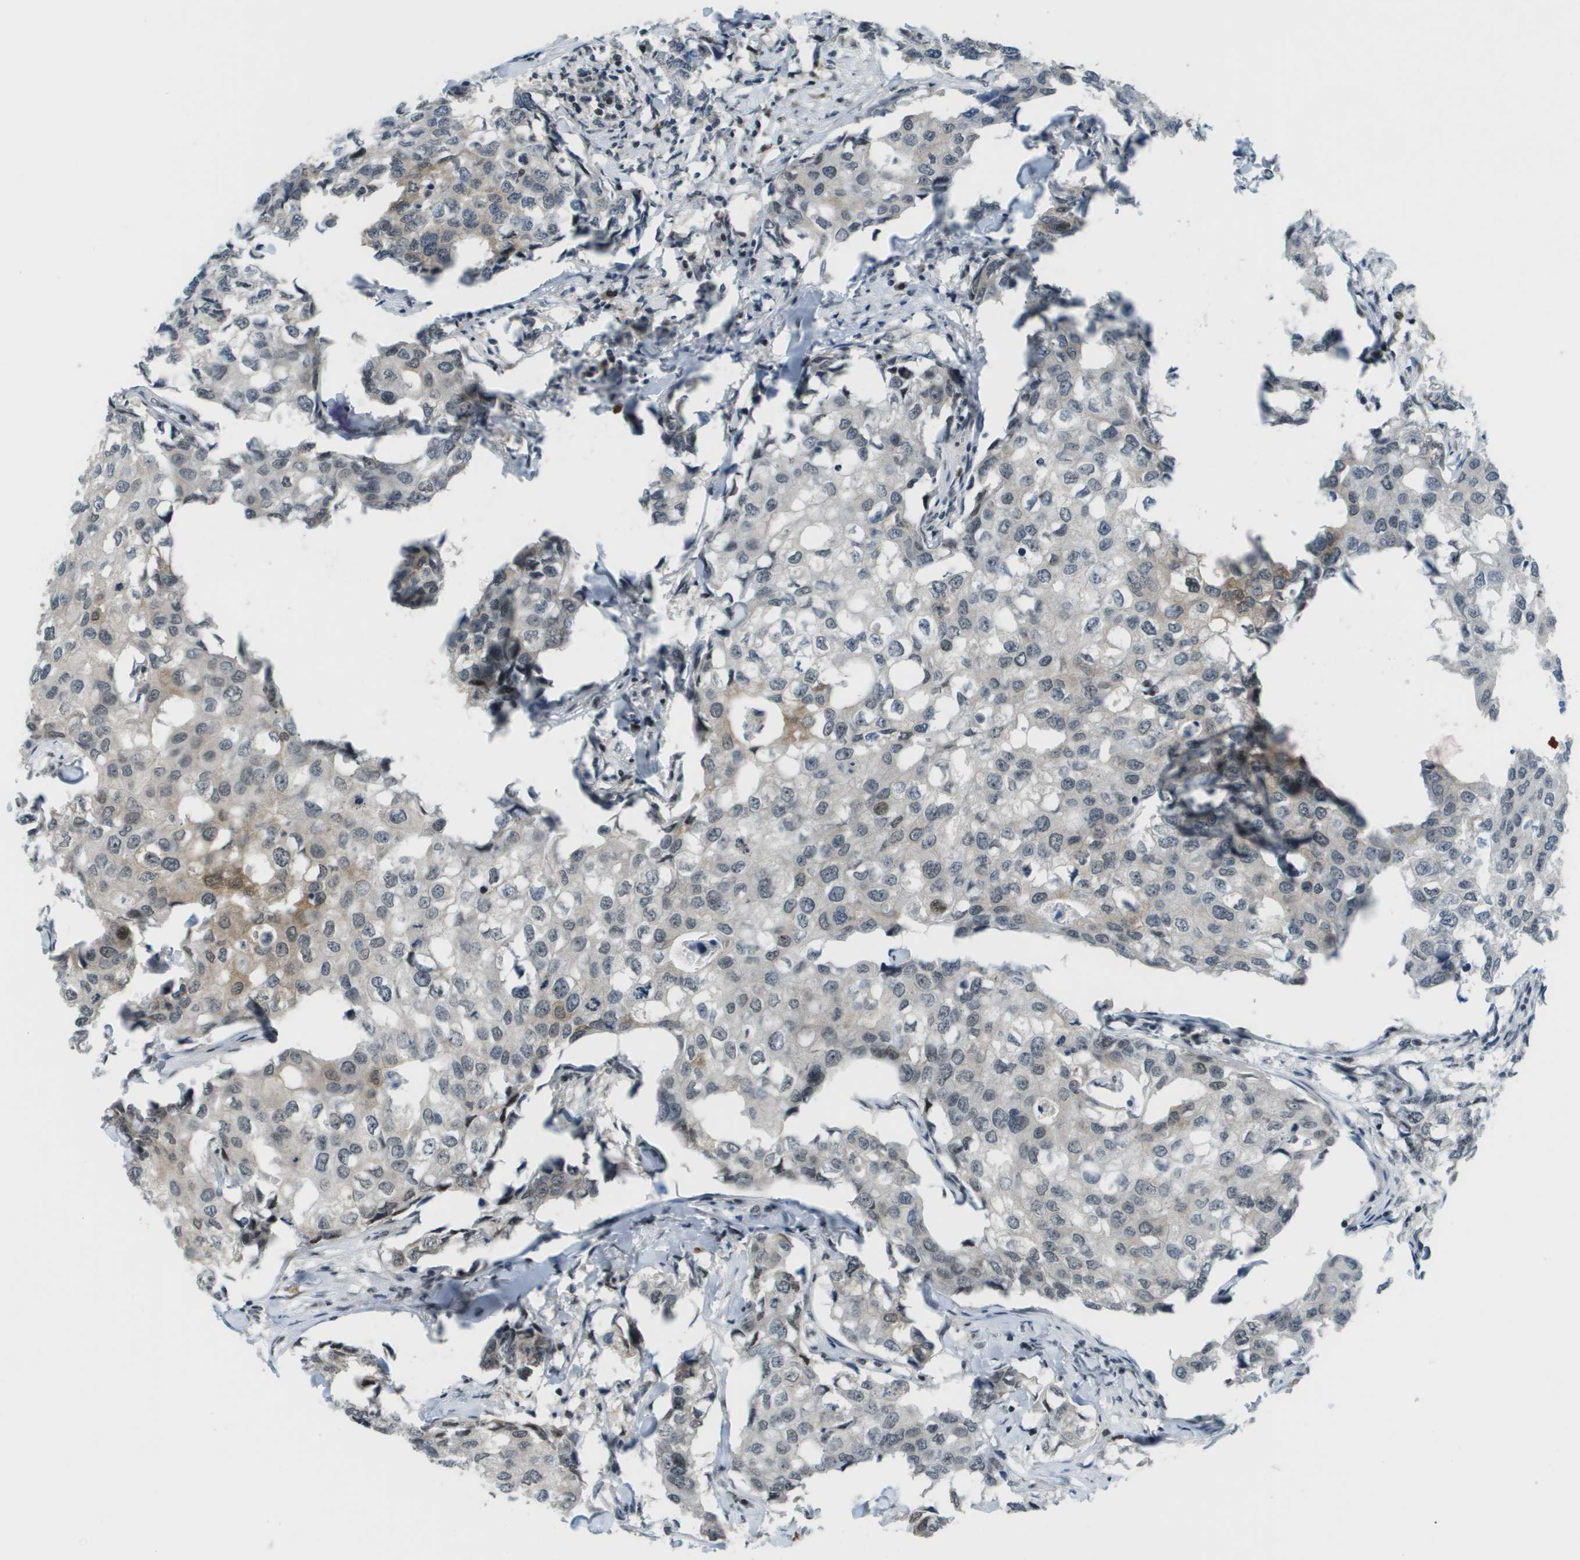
{"staining": {"intensity": "moderate", "quantity": "<25%", "location": "nuclear"}, "tissue": "breast cancer", "cell_type": "Tumor cells", "image_type": "cancer", "snomed": [{"axis": "morphology", "description": "Duct carcinoma"}, {"axis": "topography", "description": "Breast"}], "caption": "High-magnification brightfield microscopy of breast cancer (intraductal carcinoma) stained with DAB (3,3'-diaminobenzidine) (brown) and counterstained with hematoxylin (blue). tumor cells exhibit moderate nuclear expression is seen in approximately<25% of cells.", "gene": "IRF7", "patient": {"sex": "female", "age": 27}}